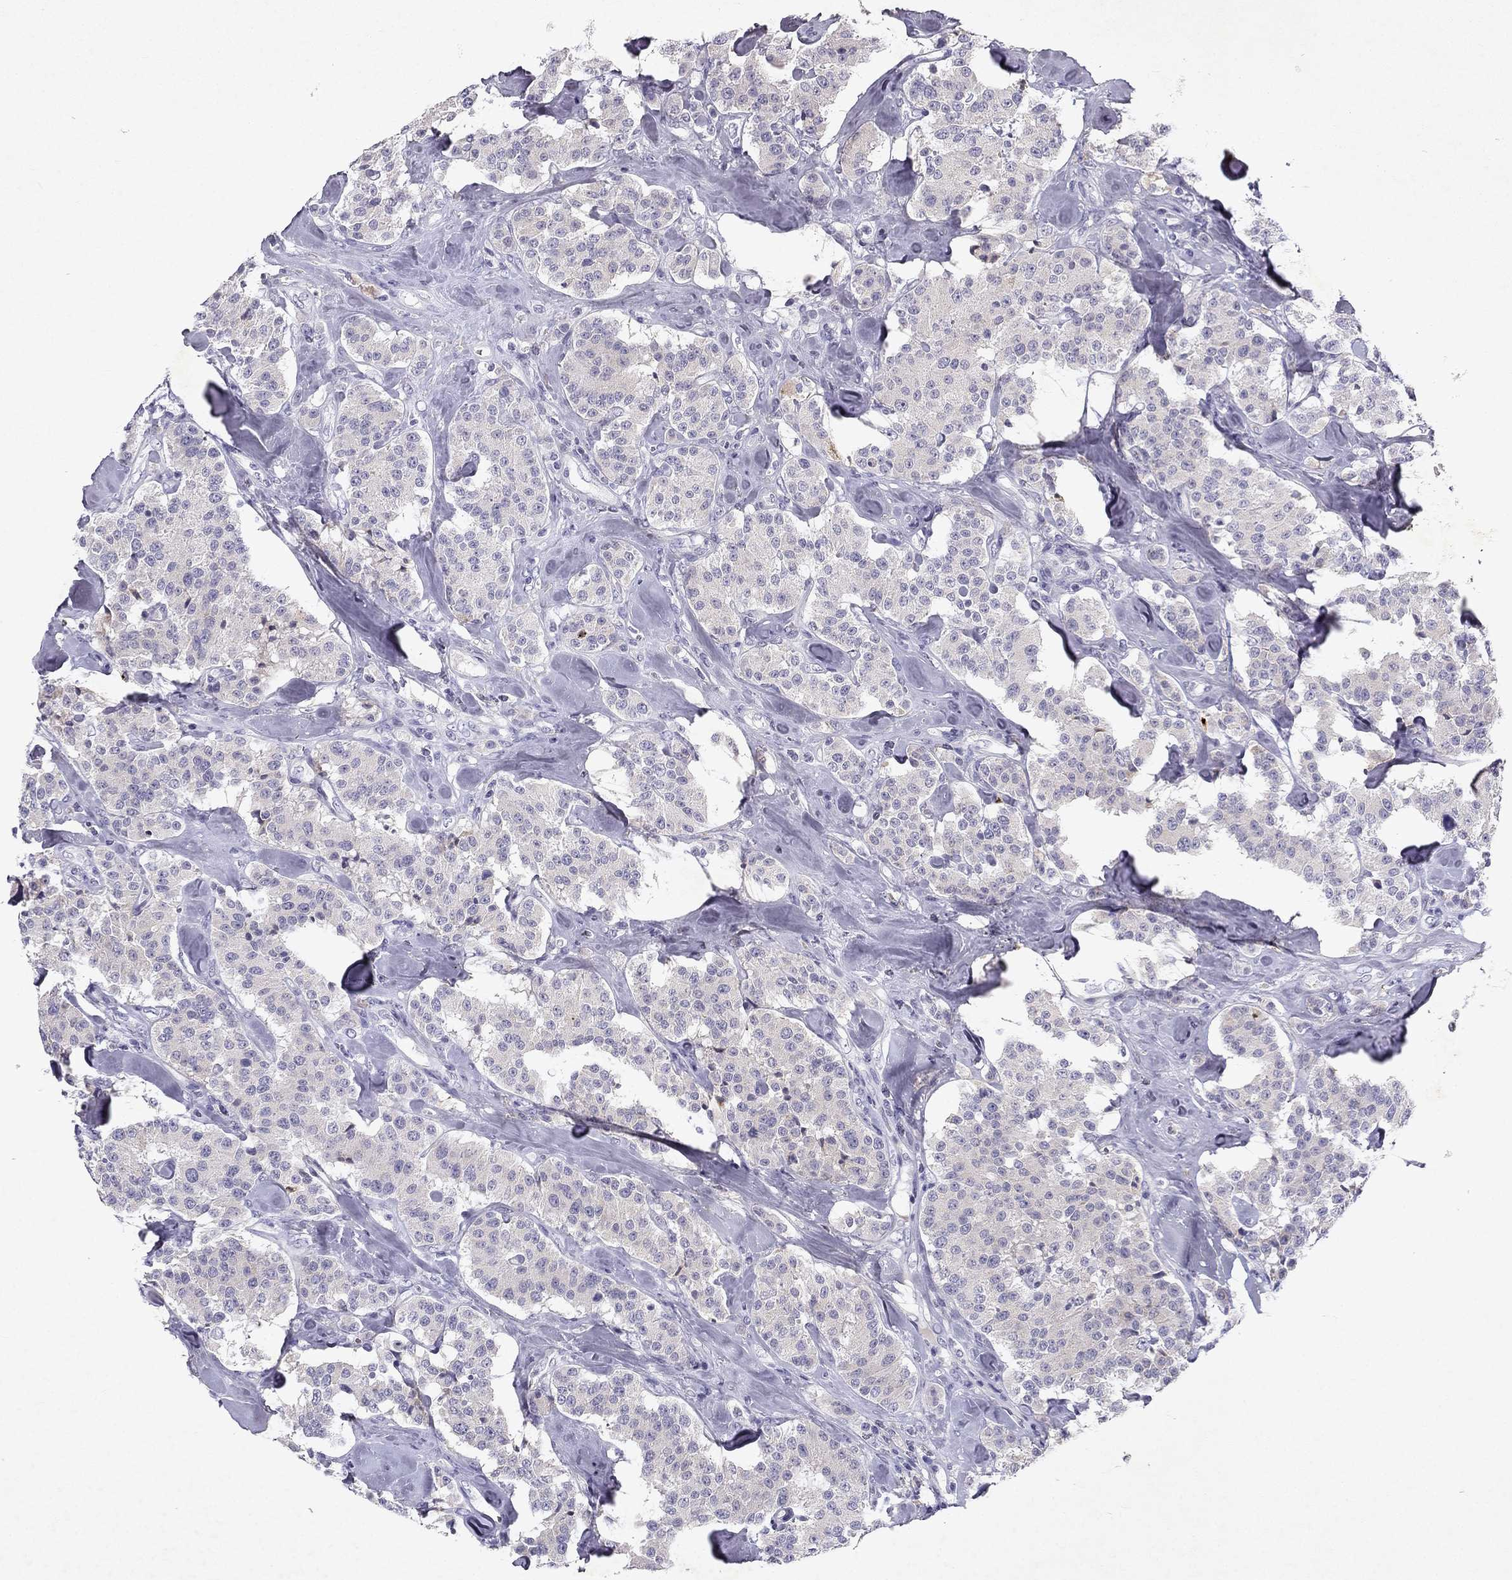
{"staining": {"intensity": "negative", "quantity": "none", "location": "none"}, "tissue": "carcinoid", "cell_type": "Tumor cells", "image_type": "cancer", "snomed": [{"axis": "morphology", "description": "Carcinoid, malignant, NOS"}, {"axis": "topography", "description": "Pancreas"}], "caption": "There is no significant staining in tumor cells of carcinoid. (DAB (3,3'-diaminobenzidine) immunohistochemistry visualized using brightfield microscopy, high magnification).", "gene": "SLC6A4", "patient": {"sex": "male", "age": 41}}